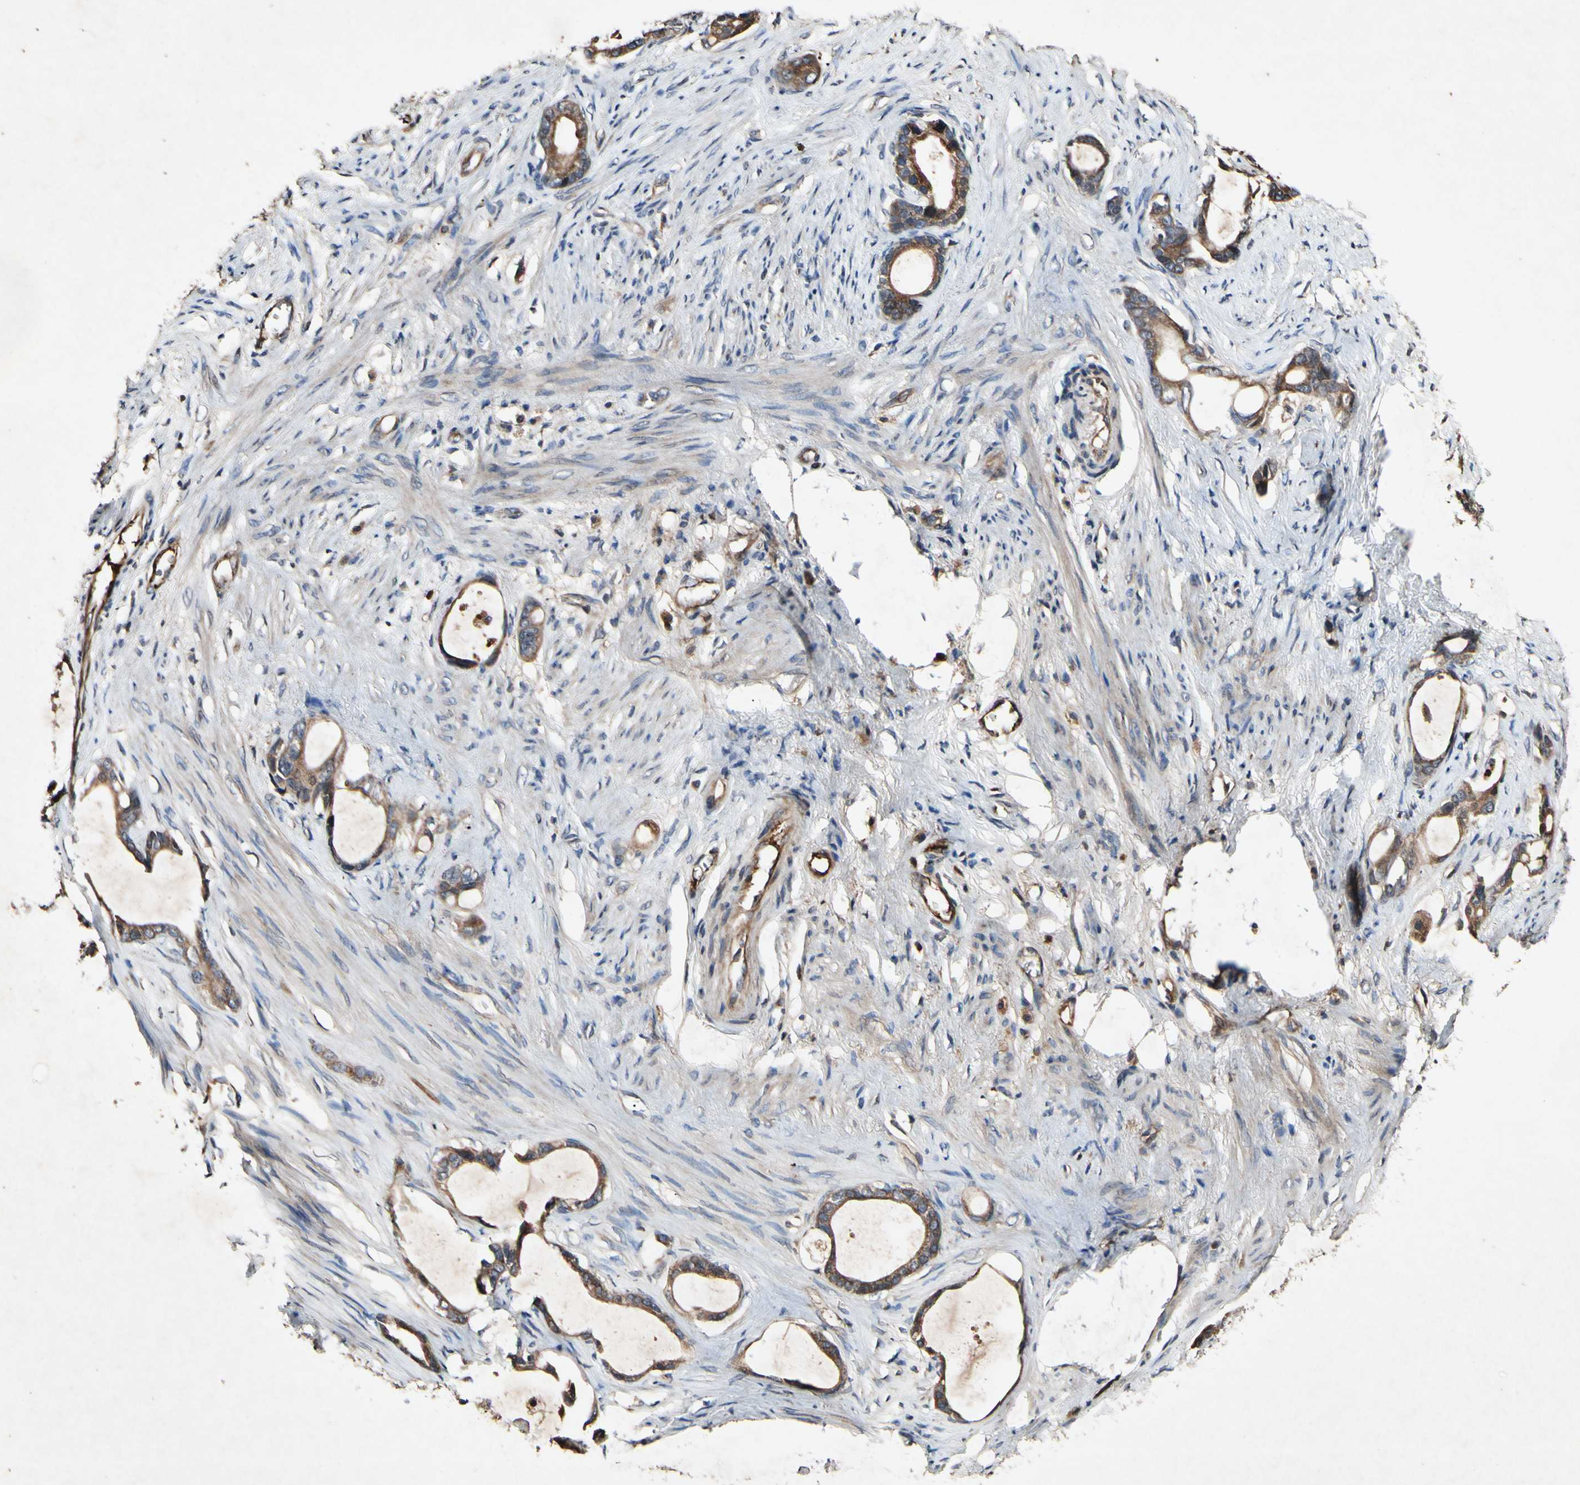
{"staining": {"intensity": "strong", "quantity": ">75%", "location": "cytoplasmic/membranous"}, "tissue": "stomach cancer", "cell_type": "Tumor cells", "image_type": "cancer", "snomed": [{"axis": "morphology", "description": "Adenocarcinoma, NOS"}, {"axis": "topography", "description": "Stomach"}], "caption": "Immunohistochemistry image of neoplastic tissue: human adenocarcinoma (stomach) stained using immunohistochemistry displays high levels of strong protein expression localized specifically in the cytoplasmic/membranous of tumor cells, appearing as a cytoplasmic/membranous brown color.", "gene": "PLAT", "patient": {"sex": "female", "age": 75}}